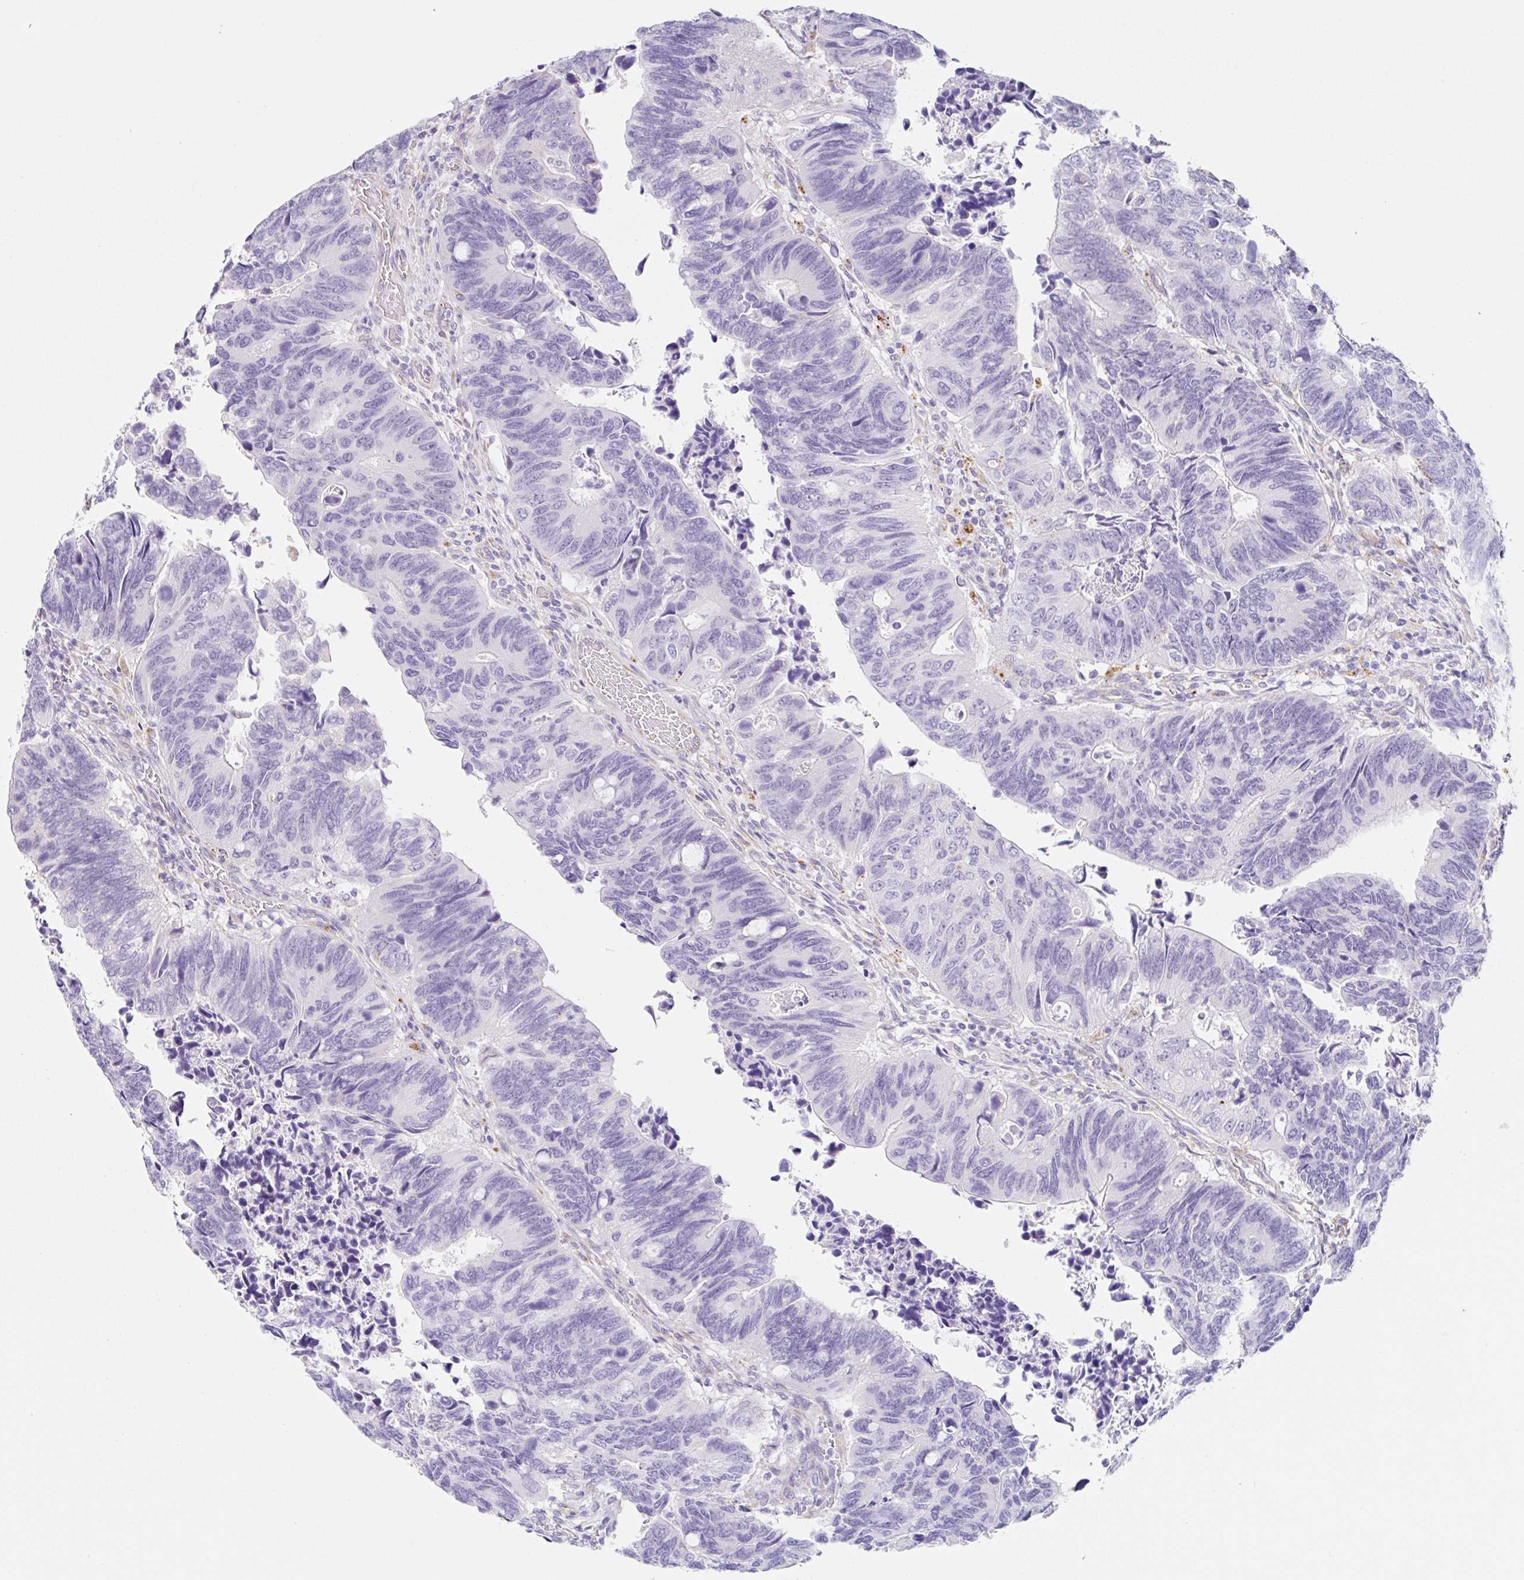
{"staining": {"intensity": "negative", "quantity": "none", "location": "none"}, "tissue": "colorectal cancer", "cell_type": "Tumor cells", "image_type": "cancer", "snomed": [{"axis": "morphology", "description": "Adenocarcinoma, NOS"}, {"axis": "topography", "description": "Colon"}], "caption": "Immunohistochemistry (IHC) of colorectal cancer demonstrates no positivity in tumor cells.", "gene": "DKK4", "patient": {"sex": "male", "age": 87}}